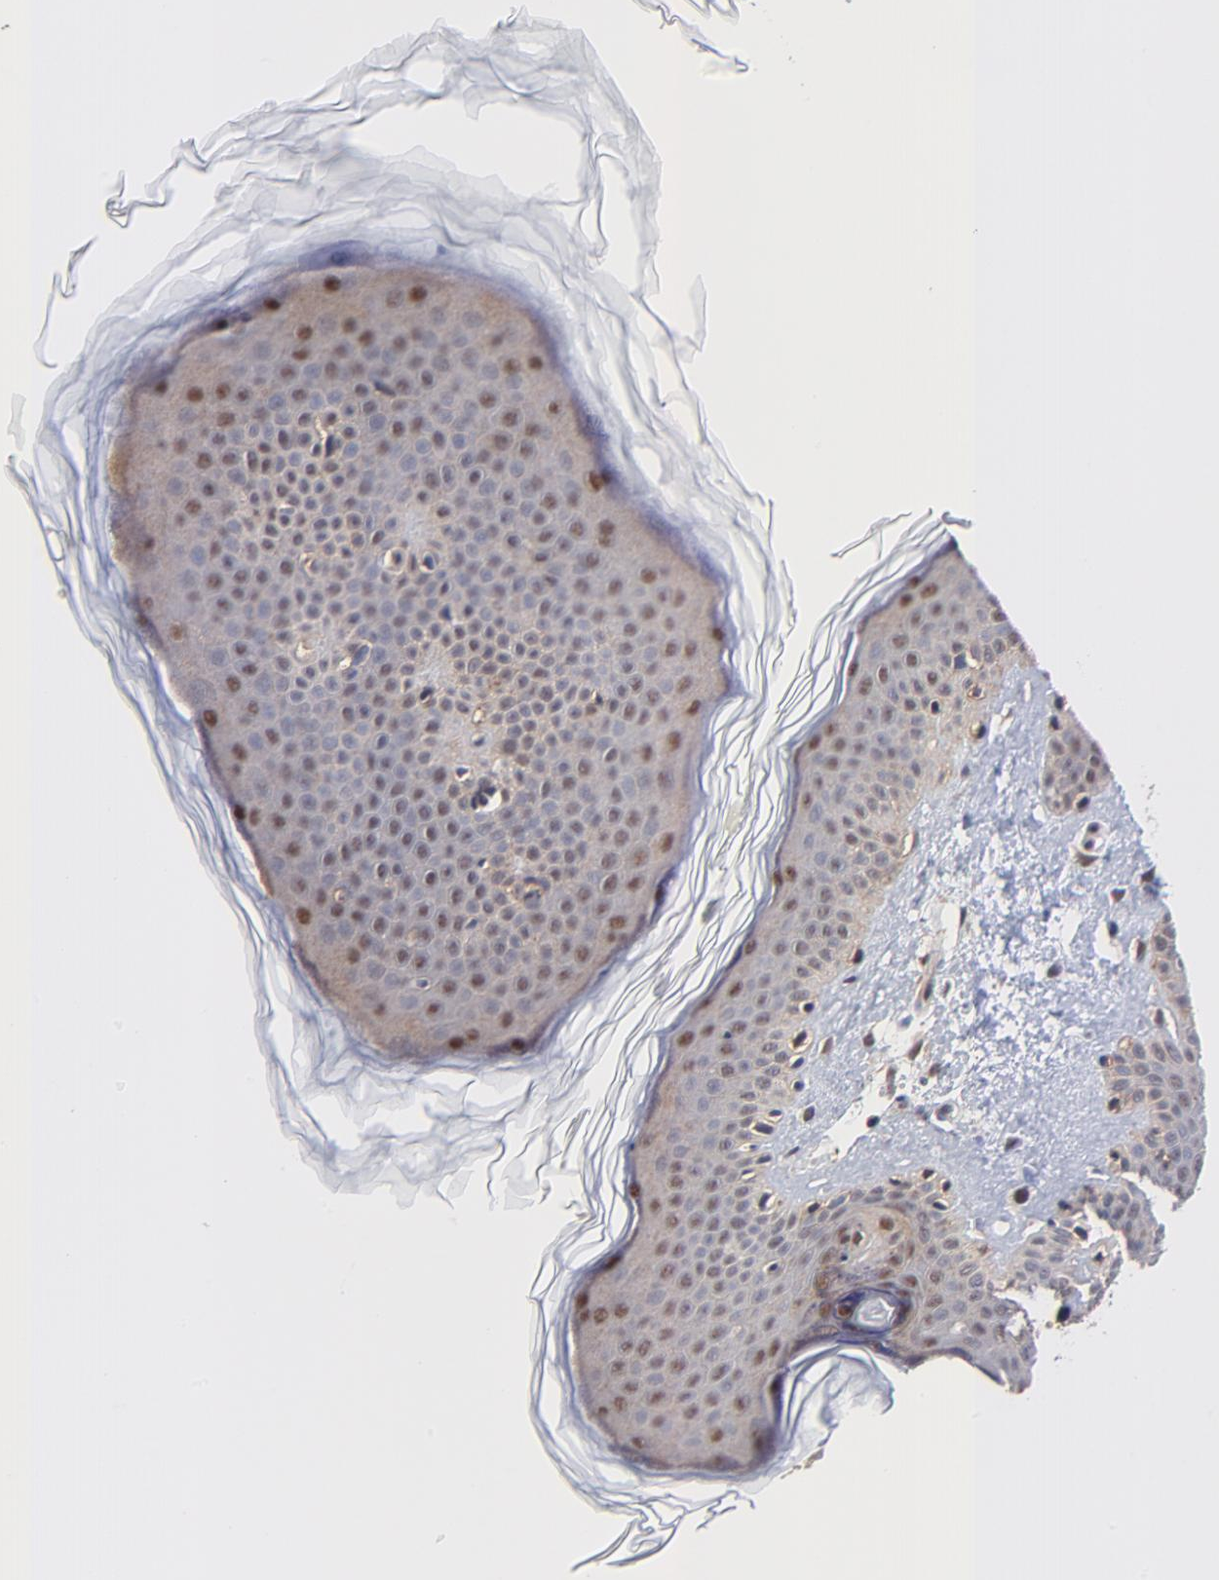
{"staining": {"intensity": "moderate", "quantity": ">75%", "location": "nuclear"}, "tissue": "skin", "cell_type": "Fibroblasts", "image_type": "normal", "snomed": [{"axis": "morphology", "description": "Normal tissue, NOS"}, {"axis": "topography", "description": "Skin"}], "caption": "Immunohistochemistry (IHC) (DAB) staining of benign skin shows moderate nuclear protein expression in approximately >75% of fibroblasts. The staining was performed using DAB, with brown indicating positive protein expression. Nuclei are stained blue with hematoxylin.", "gene": "PSMC4", "patient": {"sex": "female", "age": 56}}